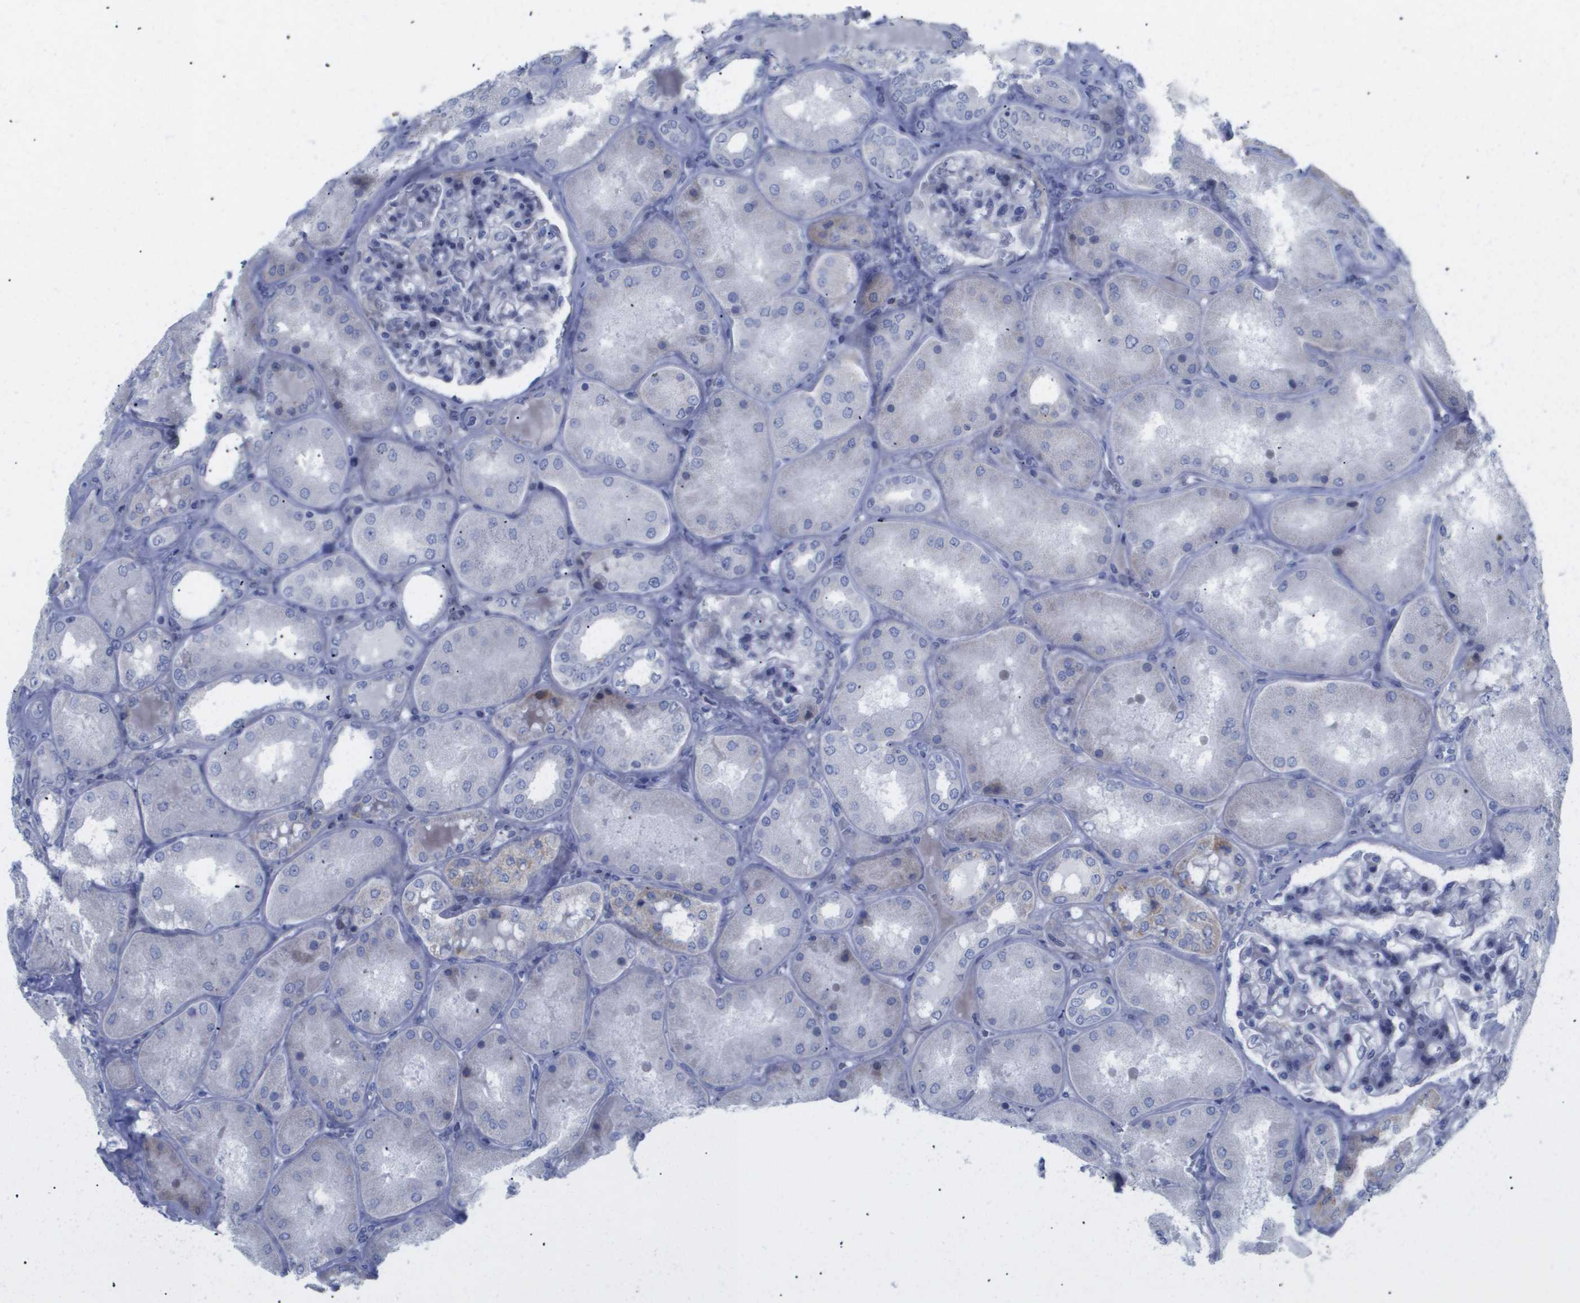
{"staining": {"intensity": "negative", "quantity": "none", "location": "none"}, "tissue": "kidney", "cell_type": "Cells in glomeruli", "image_type": "normal", "snomed": [{"axis": "morphology", "description": "Normal tissue, NOS"}, {"axis": "topography", "description": "Kidney"}], "caption": "Cells in glomeruli are negative for brown protein staining in normal kidney.", "gene": "CAV3", "patient": {"sex": "female", "age": 56}}